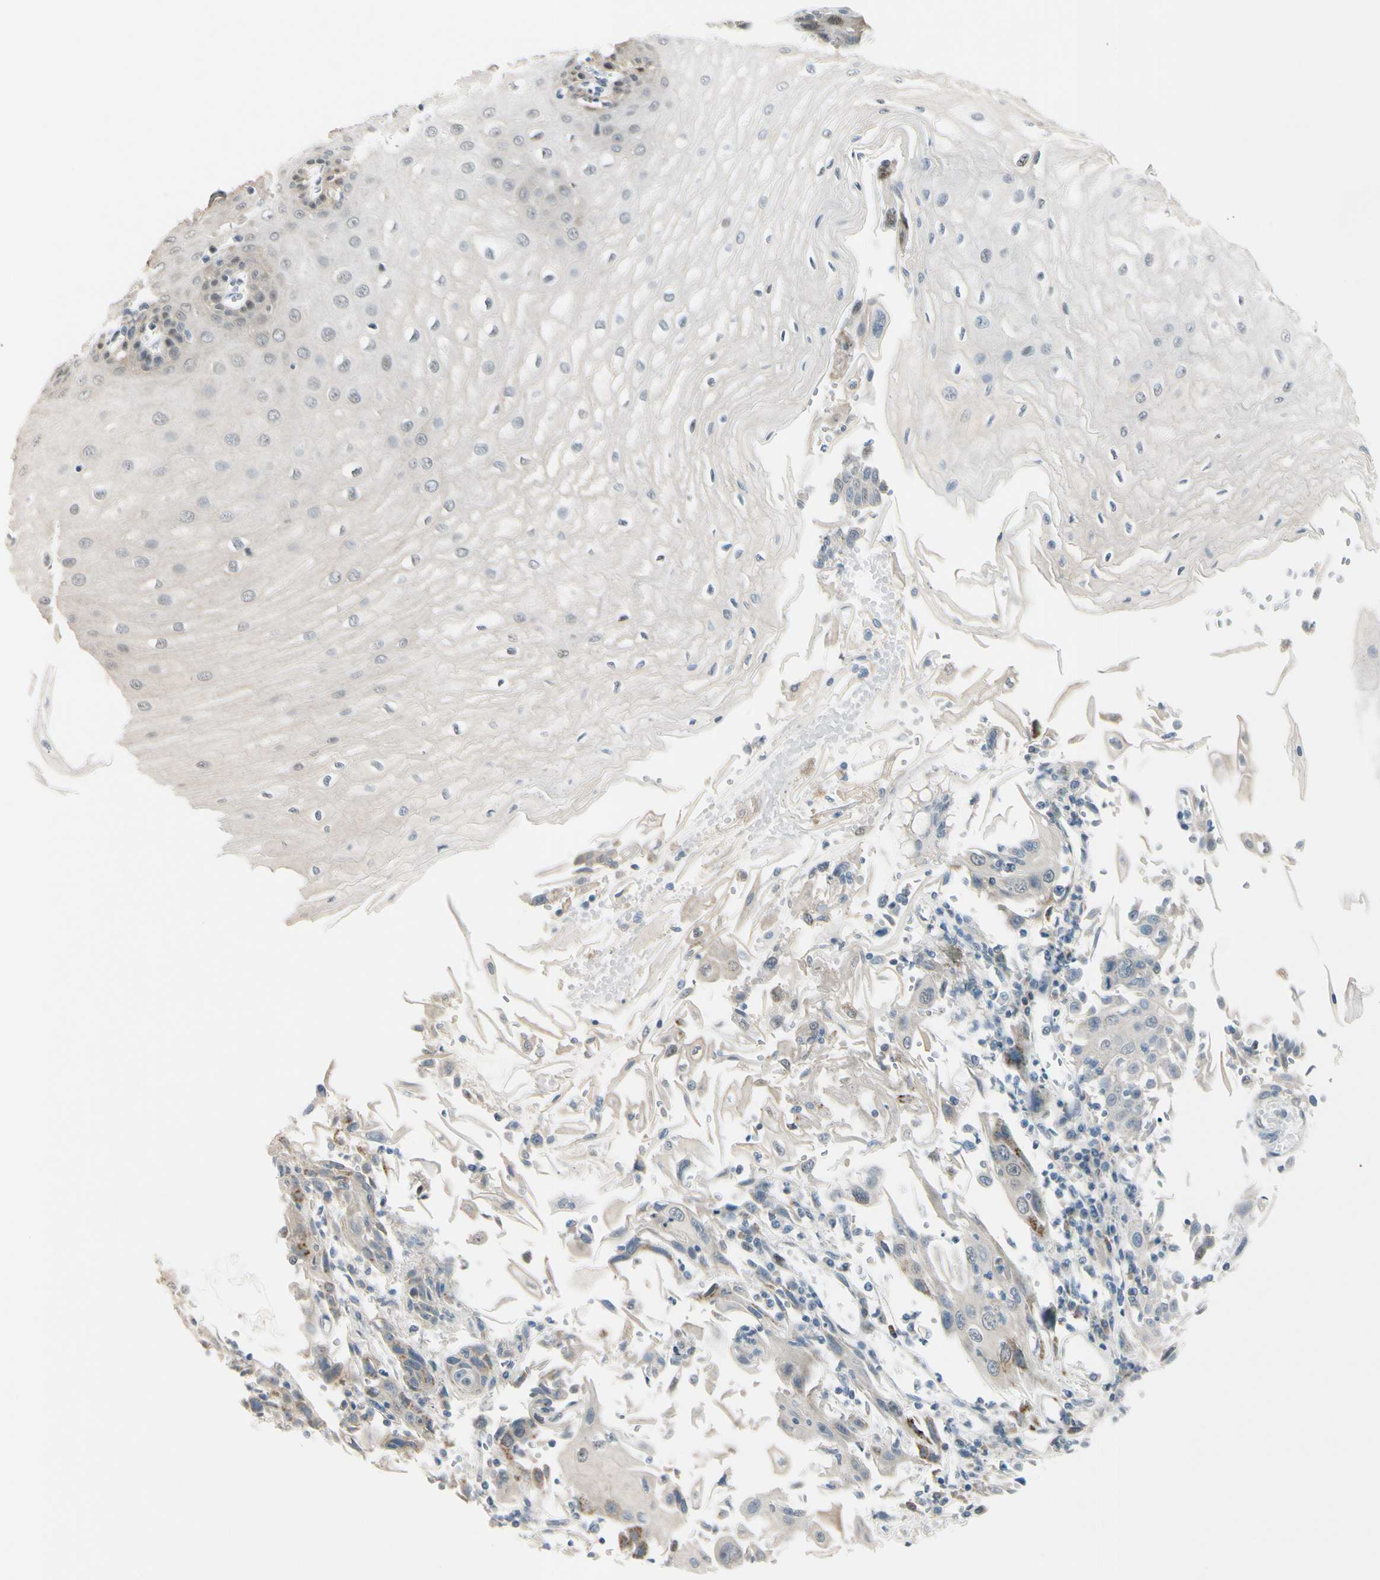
{"staining": {"intensity": "moderate", "quantity": "<25%", "location": "nuclear"}, "tissue": "esophagus", "cell_type": "Squamous epithelial cells", "image_type": "normal", "snomed": [{"axis": "morphology", "description": "Normal tissue, NOS"}, {"axis": "morphology", "description": "Squamous cell carcinoma, NOS"}, {"axis": "topography", "description": "Esophagus"}], "caption": "Moderate nuclear protein positivity is present in about <25% of squamous epithelial cells in esophagus.", "gene": "B4GALNT1", "patient": {"sex": "male", "age": 65}}